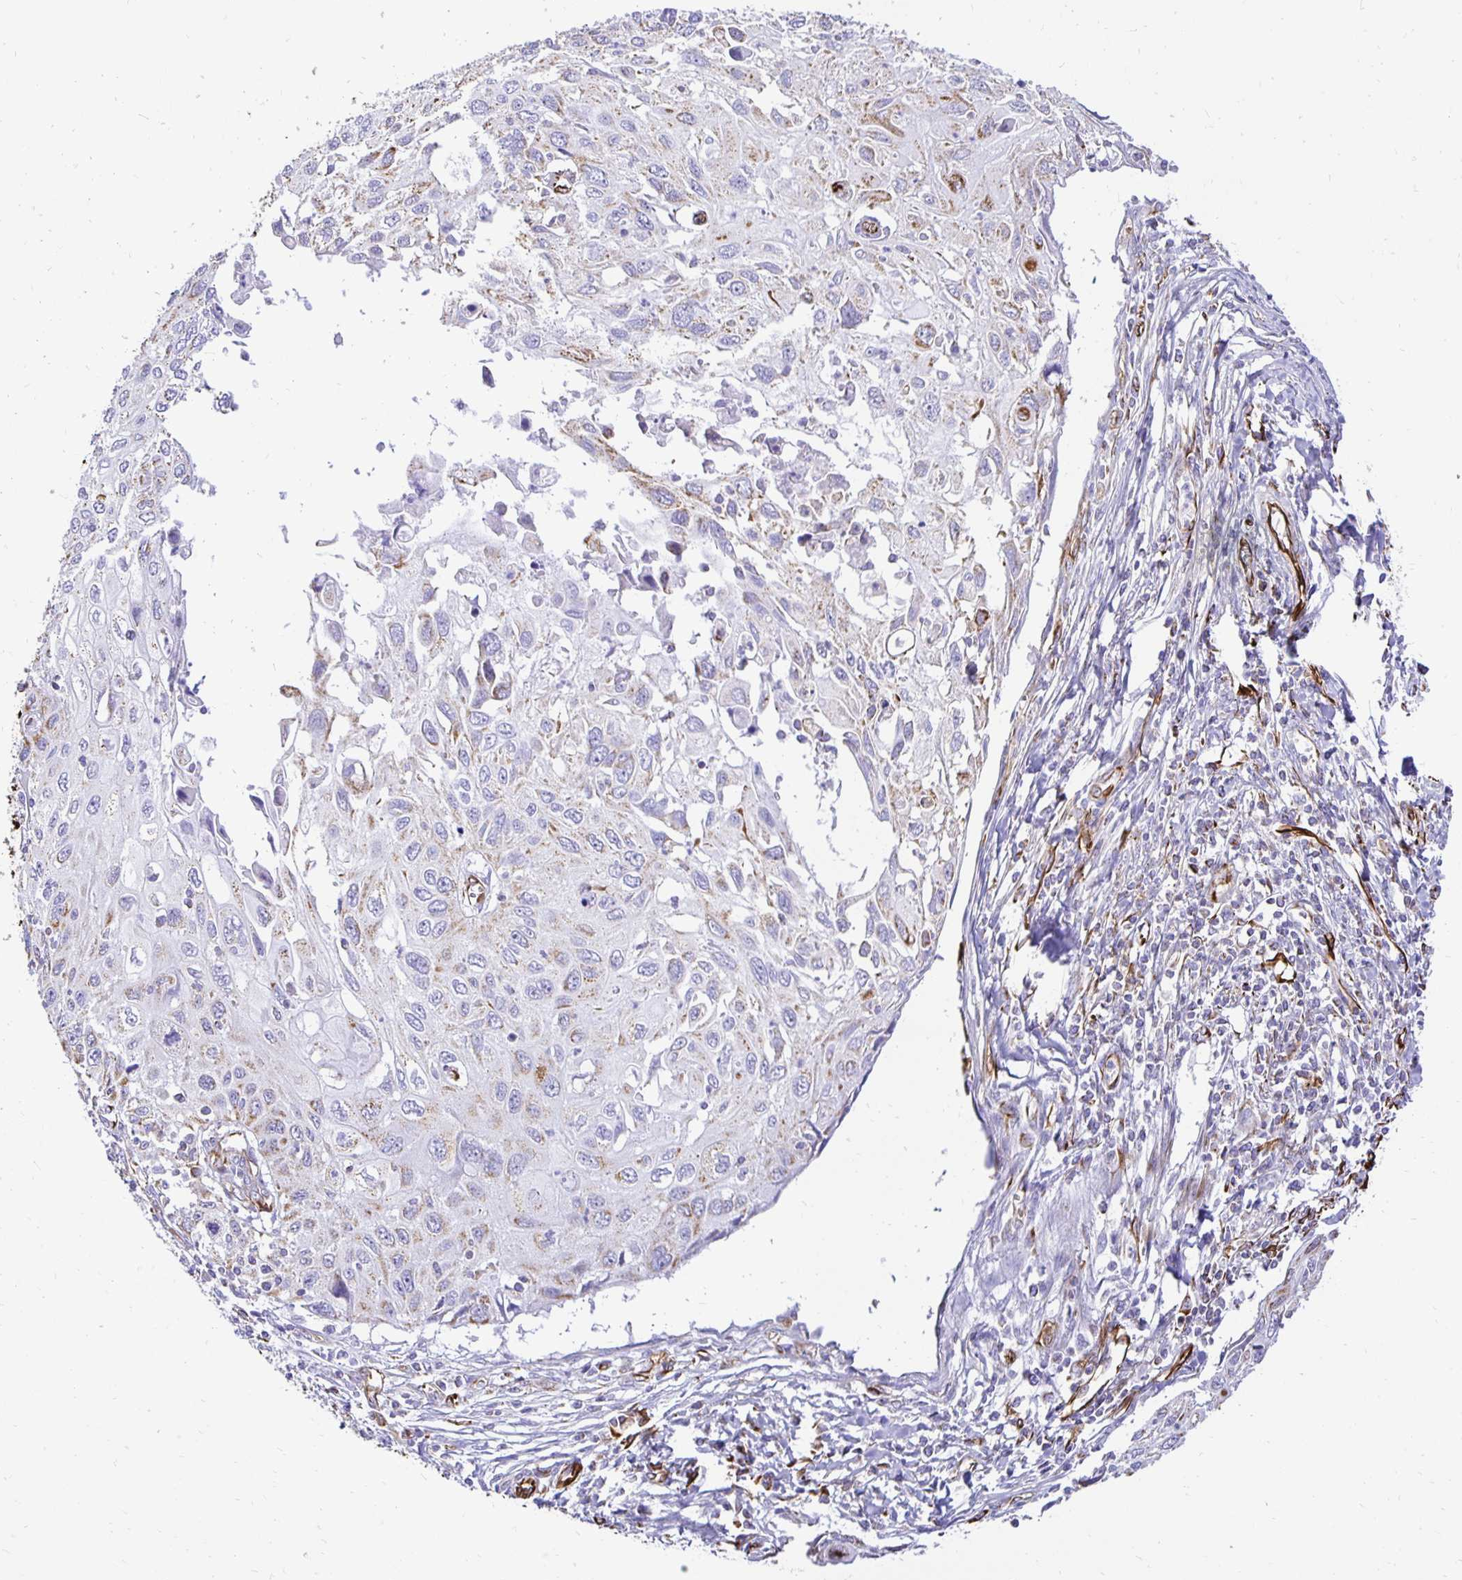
{"staining": {"intensity": "moderate", "quantity": "<25%", "location": "cytoplasmic/membranous"}, "tissue": "cervical cancer", "cell_type": "Tumor cells", "image_type": "cancer", "snomed": [{"axis": "morphology", "description": "Squamous cell carcinoma, NOS"}, {"axis": "topography", "description": "Cervix"}], "caption": "Immunohistochemical staining of squamous cell carcinoma (cervical) displays low levels of moderate cytoplasmic/membranous protein positivity in about <25% of tumor cells.", "gene": "PLAAT2", "patient": {"sex": "female", "age": 70}}